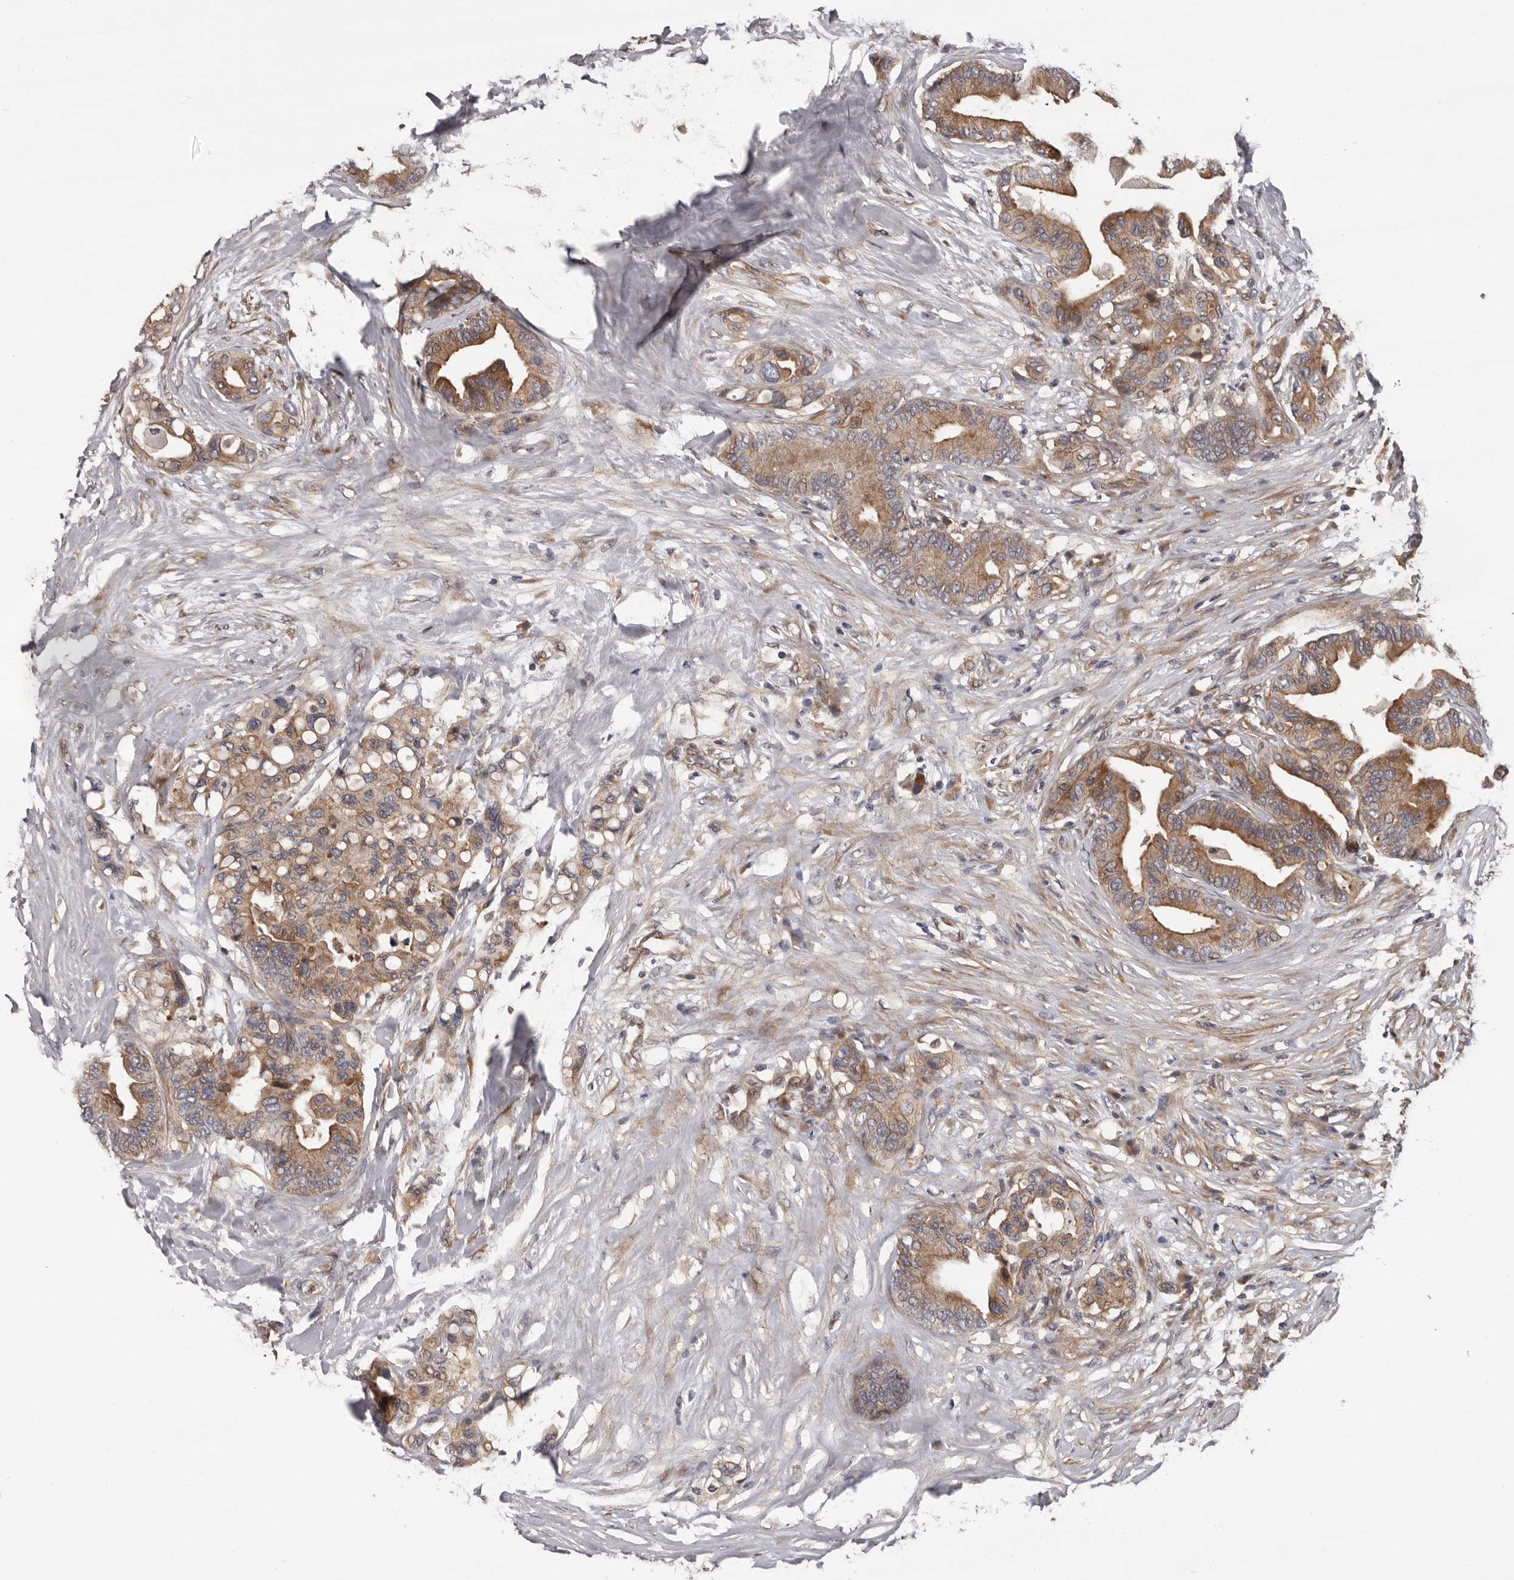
{"staining": {"intensity": "moderate", "quantity": ">75%", "location": "cytoplasmic/membranous"}, "tissue": "colorectal cancer", "cell_type": "Tumor cells", "image_type": "cancer", "snomed": [{"axis": "morphology", "description": "Adenocarcinoma, NOS"}, {"axis": "topography", "description": "Colon"}], "caption": "This image shows adenocarcinoma (colorectal) stained with IHC to label a protein in brown. The cytoplasmic/membranous of tumor cells show moderate positivity for the protein. Nuclei are counter-stained blue.", "gene": "PRKD1", "patient": {"sex": "male", "age": 82}}